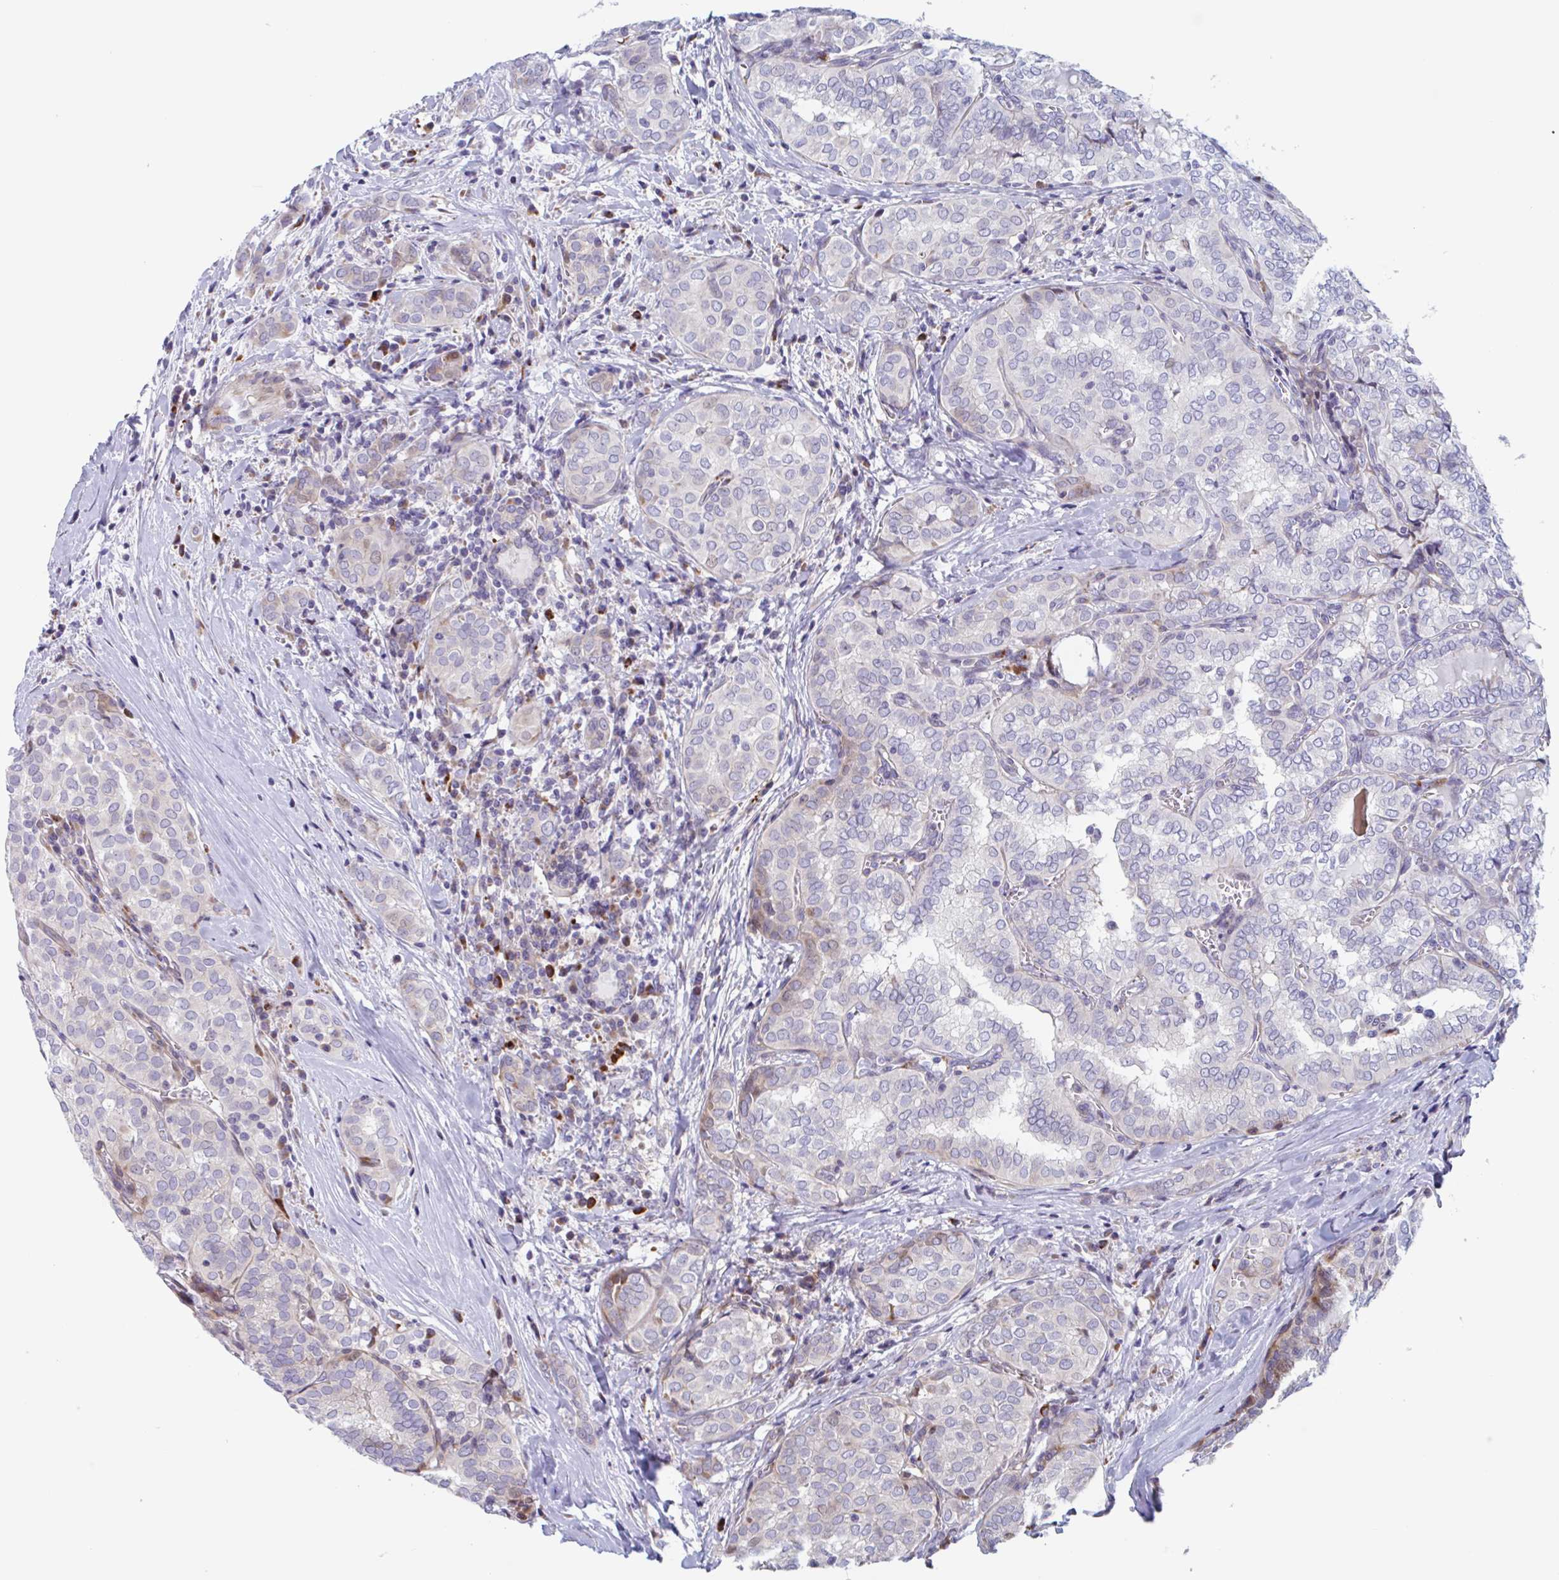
{"staining": {"intensity": "negative", "quantity": "none", "location": "none"}, "tissue": "thyroid cancer", "cell_type": "Tumor cells", "image_type": "cancer", "snomed": [{"axis": "morphology", "description": "Papillary adenocarcinoma, NOS"}, {"axis": "topography", "description": "Thyroid gland"}], "caption": "An immunohistochemistry histopathology image of thyroid papillary adenocarcinoma is shown. There is no staining in tumor cells of thyroid papillary adenocarcinoma.", "gene": "DUXA", "patient": {"sex": "female", "age": 30}}